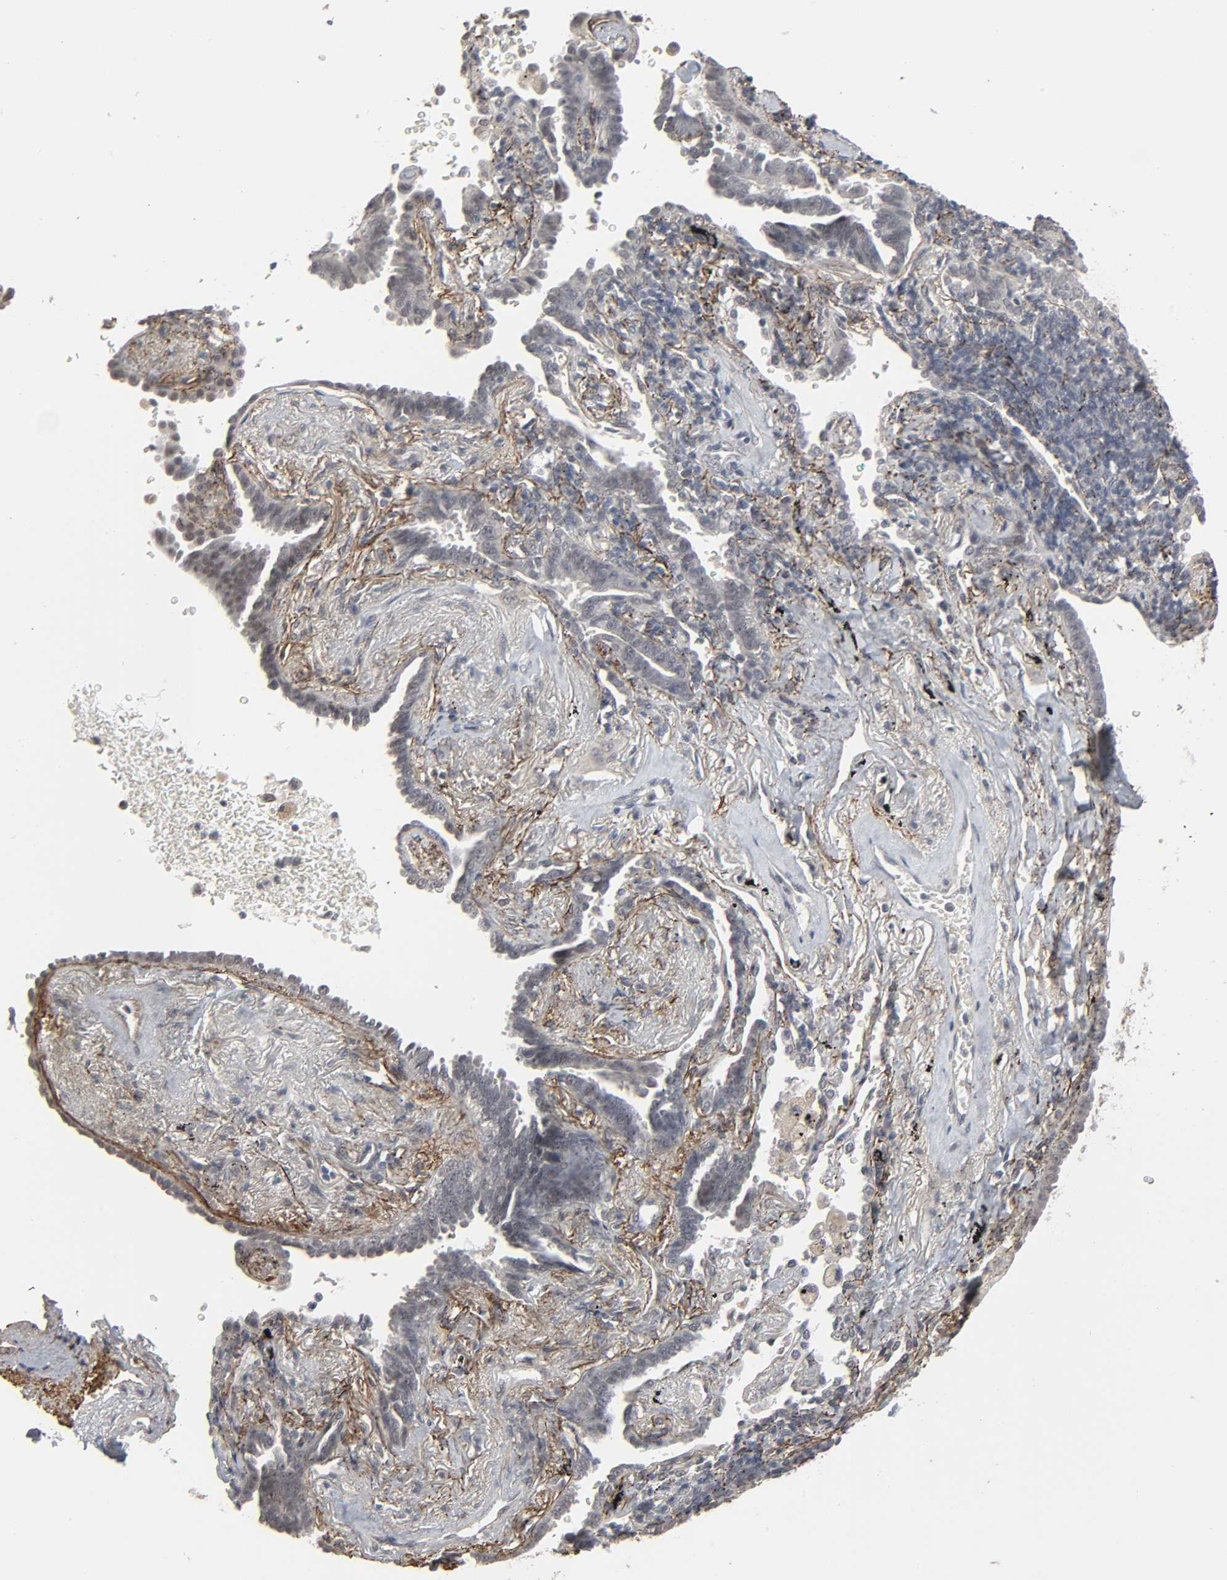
{"staining": {"intensity": "negative", "quantity": "none", "location": "none"}, "tissue": "lung cancer", "cell_type": "Tumor cells", "image_type": "cancer", "snomed": [{"axis": "morphology", "description": "Adenocarcinoma, NOS"}, {"axis": "topography", "description": "Lung"}], "caption": "Micrograph shows no protein staining in tumor cells of lung adenocarcinoma tissue.", "gene": "ZNF222", "patient": {"sex": "female", "age": 64}}